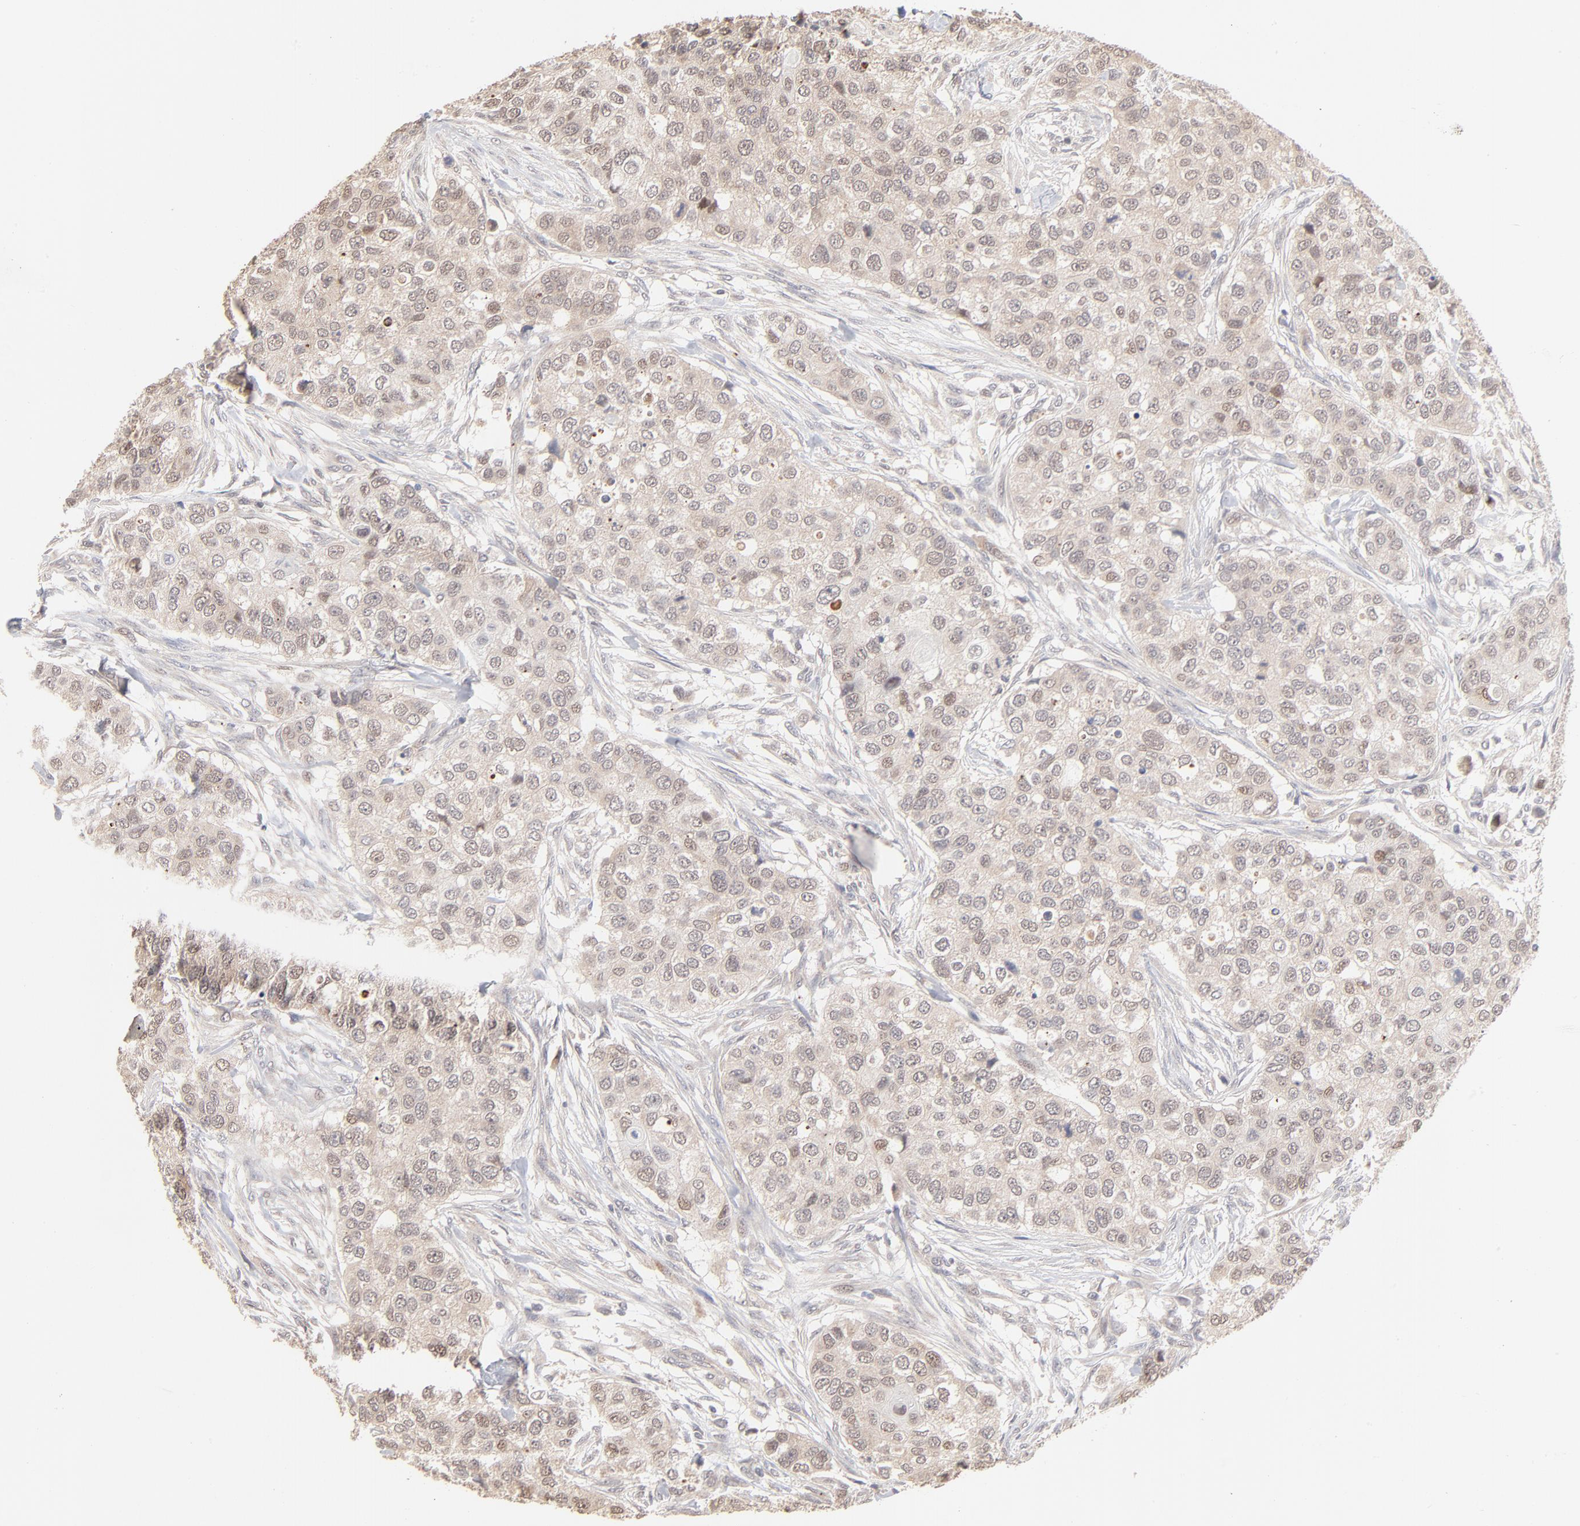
{"staining": {"intensity": "weak", "quantity": "25%-75%", "location": "cytoplasmic/membranous,nuclear"}, "tissue": "breast cancer", "cell_type": "Tumor cells", "image_type": "cancer", "snomed": [{"axis": "morphology", "description": "Normal tissue, NOS"}, {"axis": "morphology", "description": "Duct carcinoma"}, {"axis": "topography", "description": "Breast"}], "caption": "An image of human intraductal carcinoma (breast) stained for a protein reveals weak cytoplasmic/membranous and nuclear brown staining in tumor cells.", "gene": "MSL2", "patient": {"sex": "female", "age": 49}}